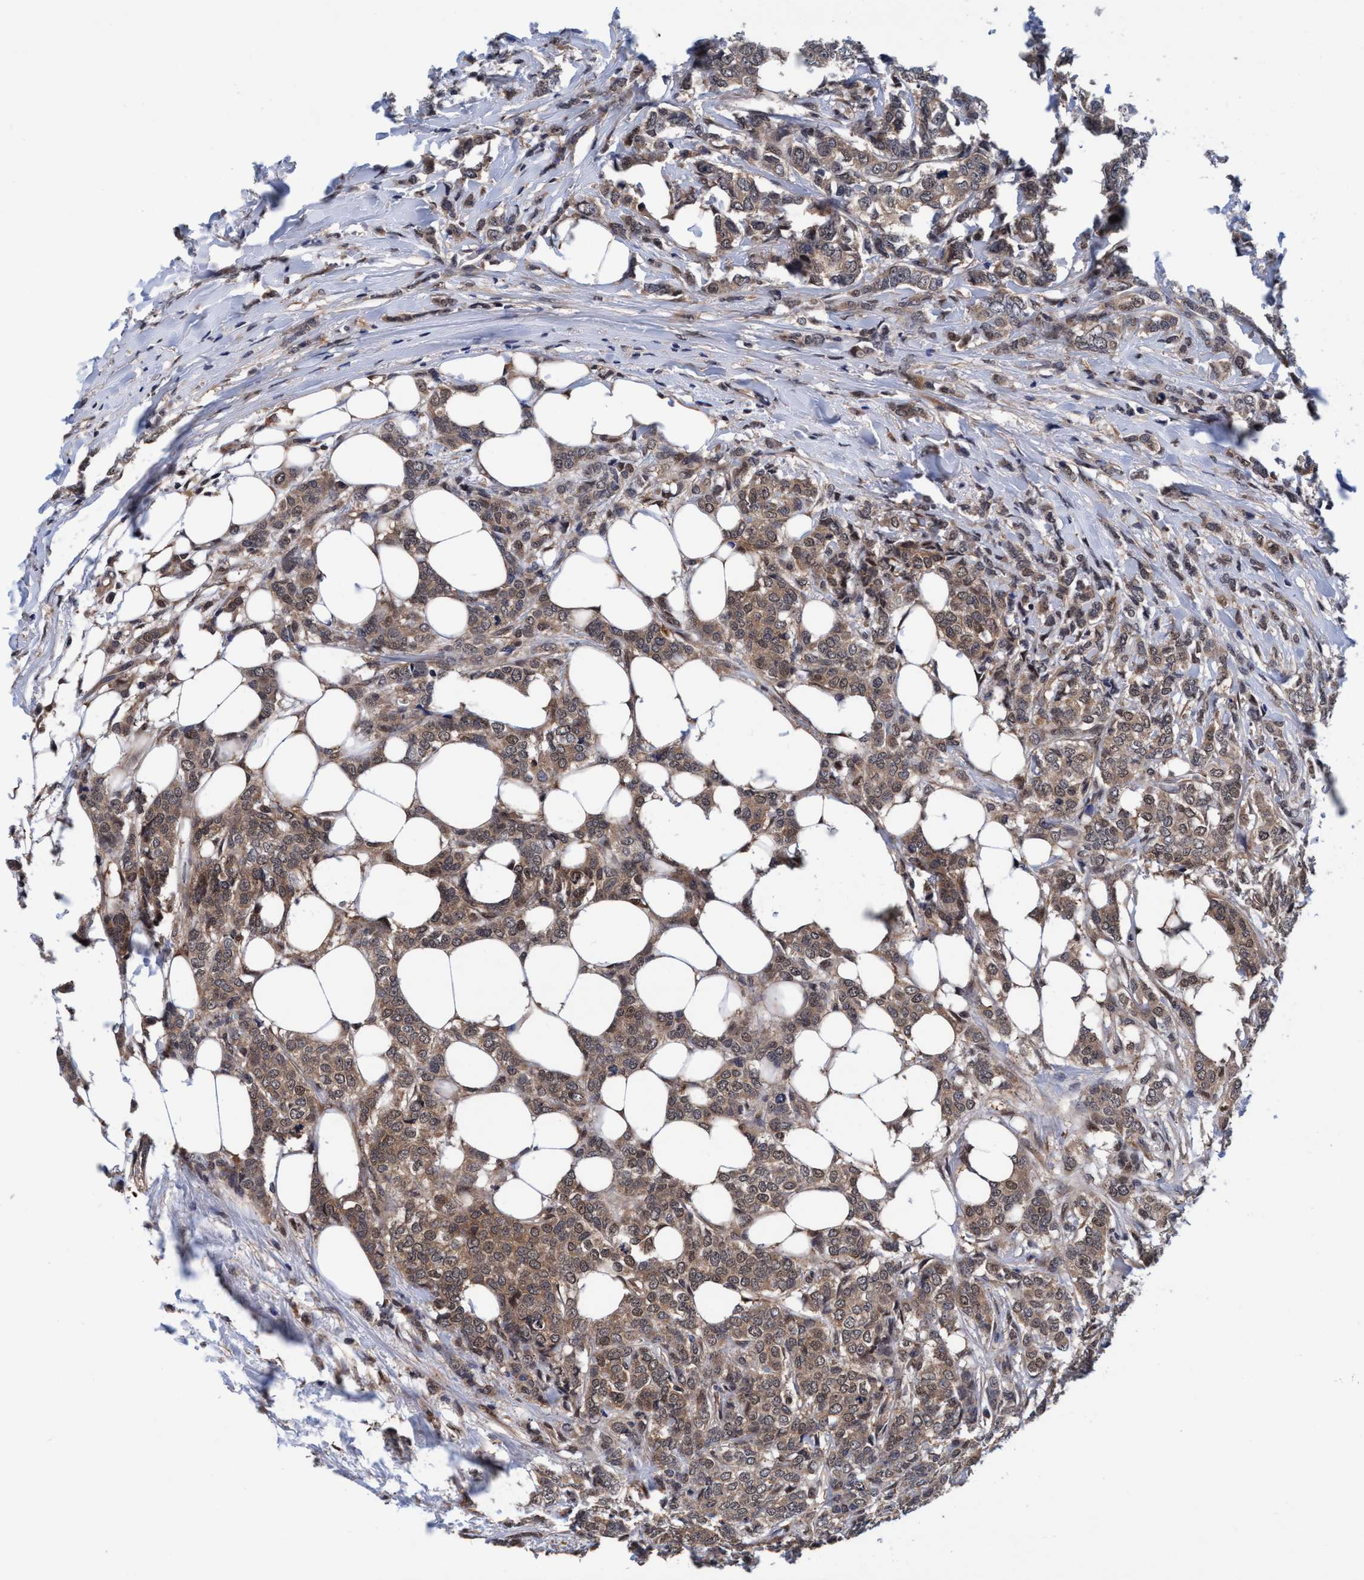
{"staining": {"intensity": "moderate", "quantity": ">75%", "location": "cytoplasmic/membranous,nuclear"}, "tissue": "breast cancer", "cell_type": "Tumor cells", "image_type": "cancer", "snomed": [{"axis": "morphology", "description": "Lobular carcinoma"}, {"axis": "topography", "description": "Skin"}, {"axis": "topography", "description": "Breast"}], "caption": "Immunohistochemical staining of breast lobular carcinoma displays medium levels of moderate cytoplasmic/membranous and nuclear positivity in approximately >75% of tumor cells.", "gene": "PSMD12", "patient": {"sex": "female", "age": 46}}